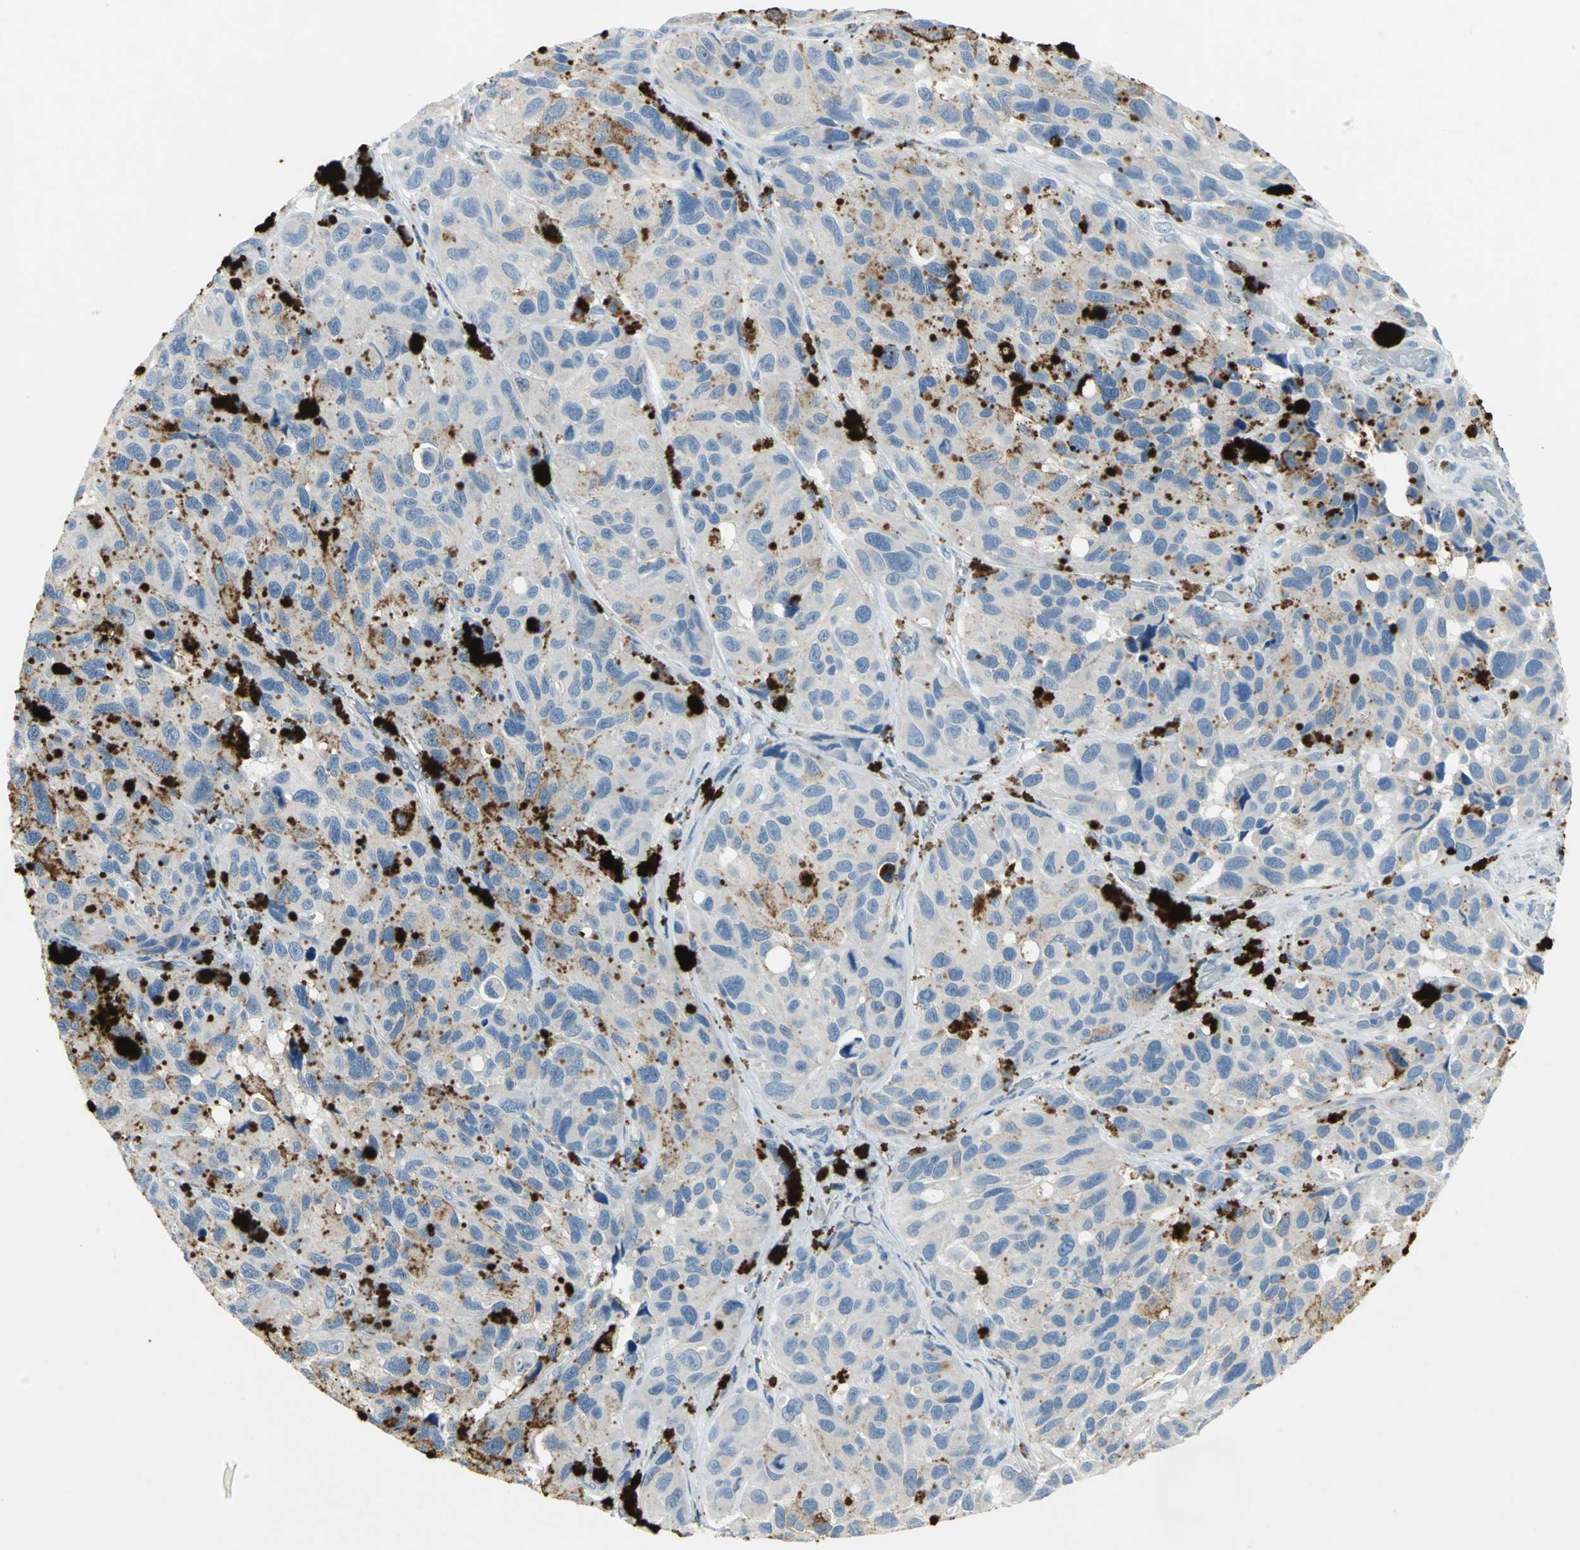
{"staining": {"intensity": "strong", "quantity": "<25%", "location": "cytoplasmic/membranous"}, "tissue": "melanoma", "cell_type": "Tumor cells", "image_type": "cancer", "snomed": [{"axis": "morphology", "description": "Malignant melanoma, NOS"}, {"axis": "topography", "description": "Skin"}], "caption": "Immunohistochemical staining of melanoma demonstrates medium levels of strong cytoplasmic/membranous staining in about <25% of tumor cells. (IHC, brightfield microscopy, high magnification).", "gene": "PTGDS", "patient": {"sex": "female", "age": 73}}